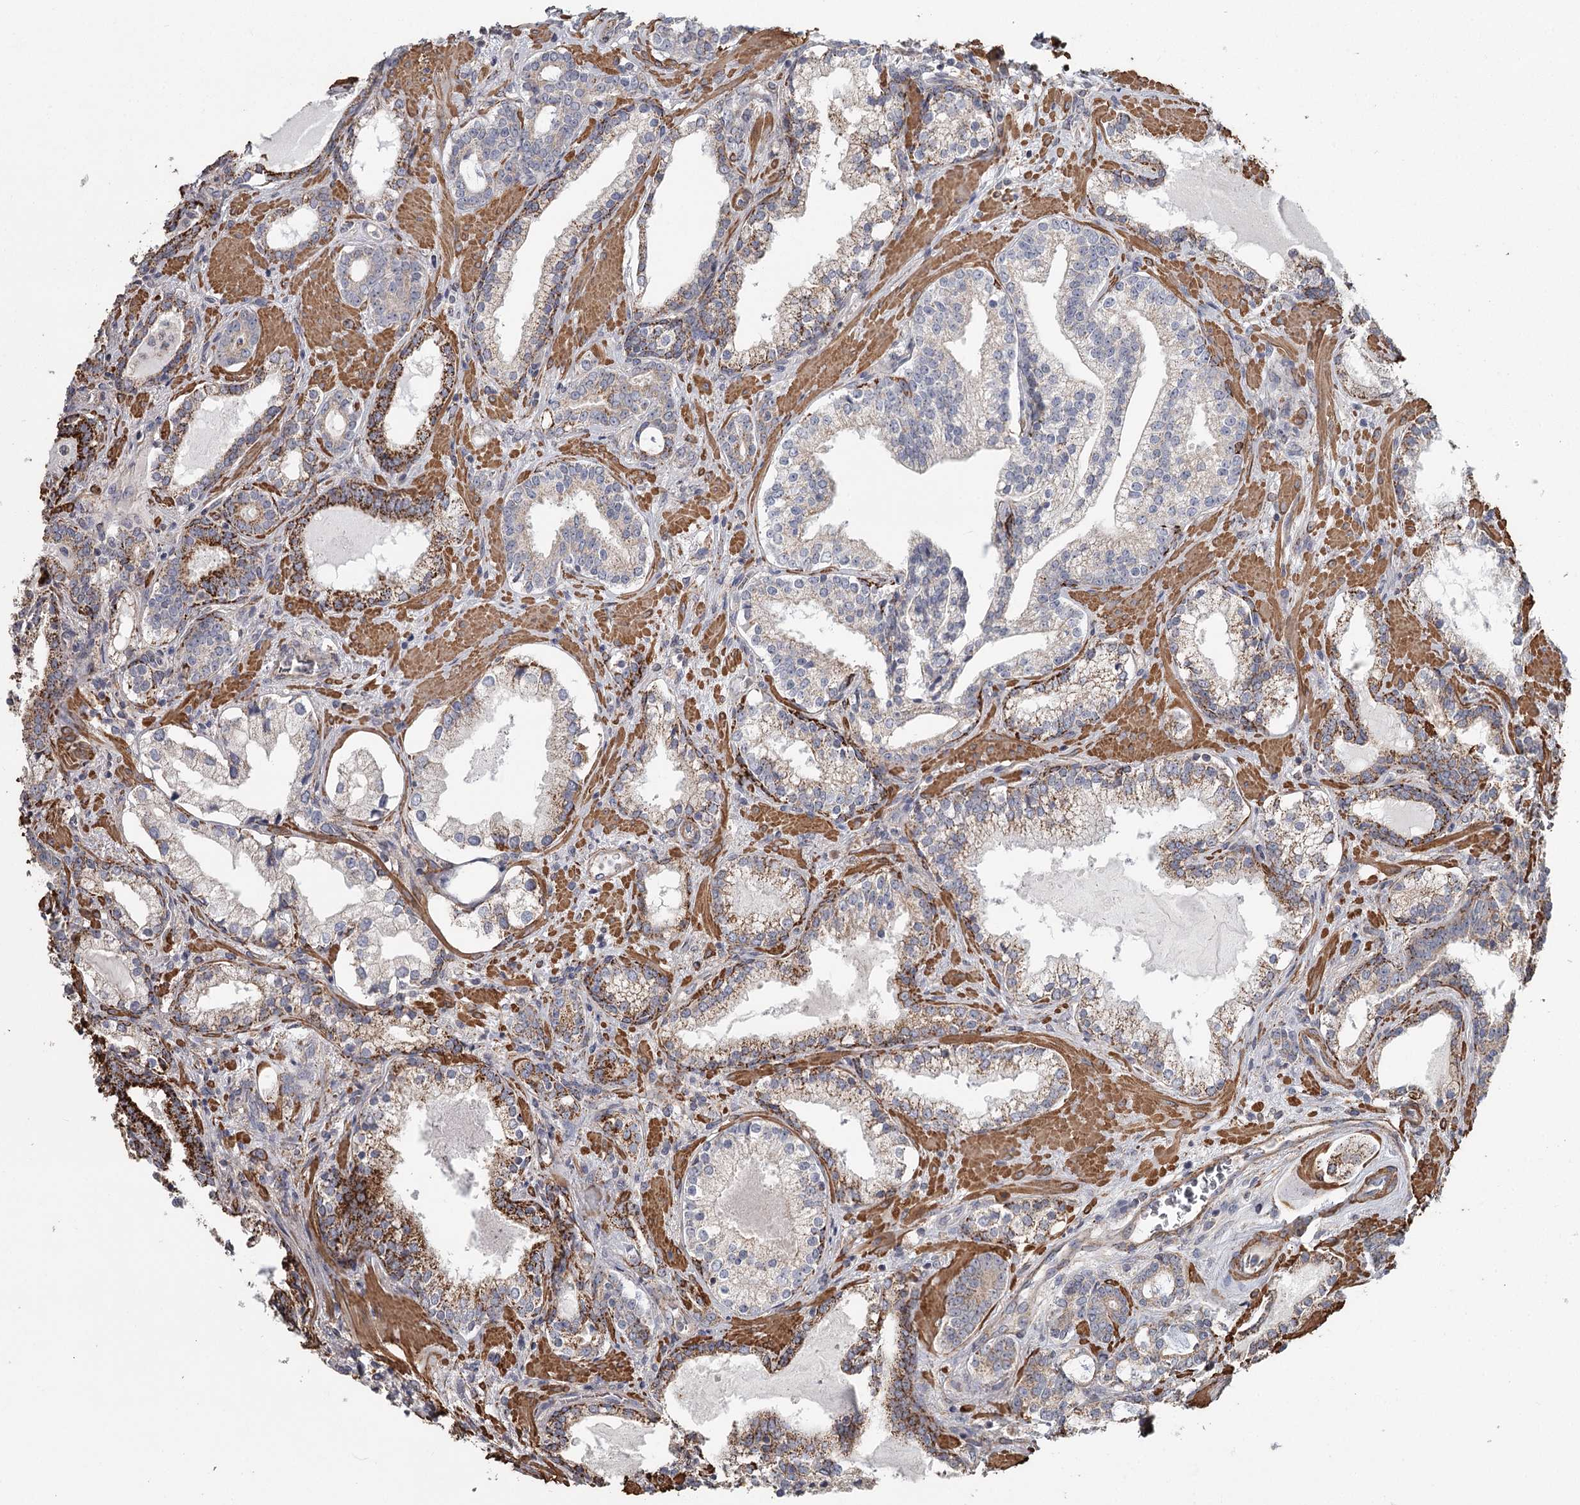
{"staining": {"intensity": "moderate", "quantity": "25%-75%", "location": "cytoplasmic/membranous"}, "tissue": "prostate cancer", "cell_type": "Tumor cells", "image_type": "cancer", "snomed": [{"axis": "morphology", "description": "Adenocarcinoma, High grade"}, {"axis": "topography", "description": "Prostate"}], "caption": "Tumor cells display medium levels of moderate cytoplasmic/membranous expression in about 25%-75% of cells in human prostate cancer (high-grade adenocarcinoma).", "gene": "DHRS9", "patient": {"sex": "male", "age": 58}}